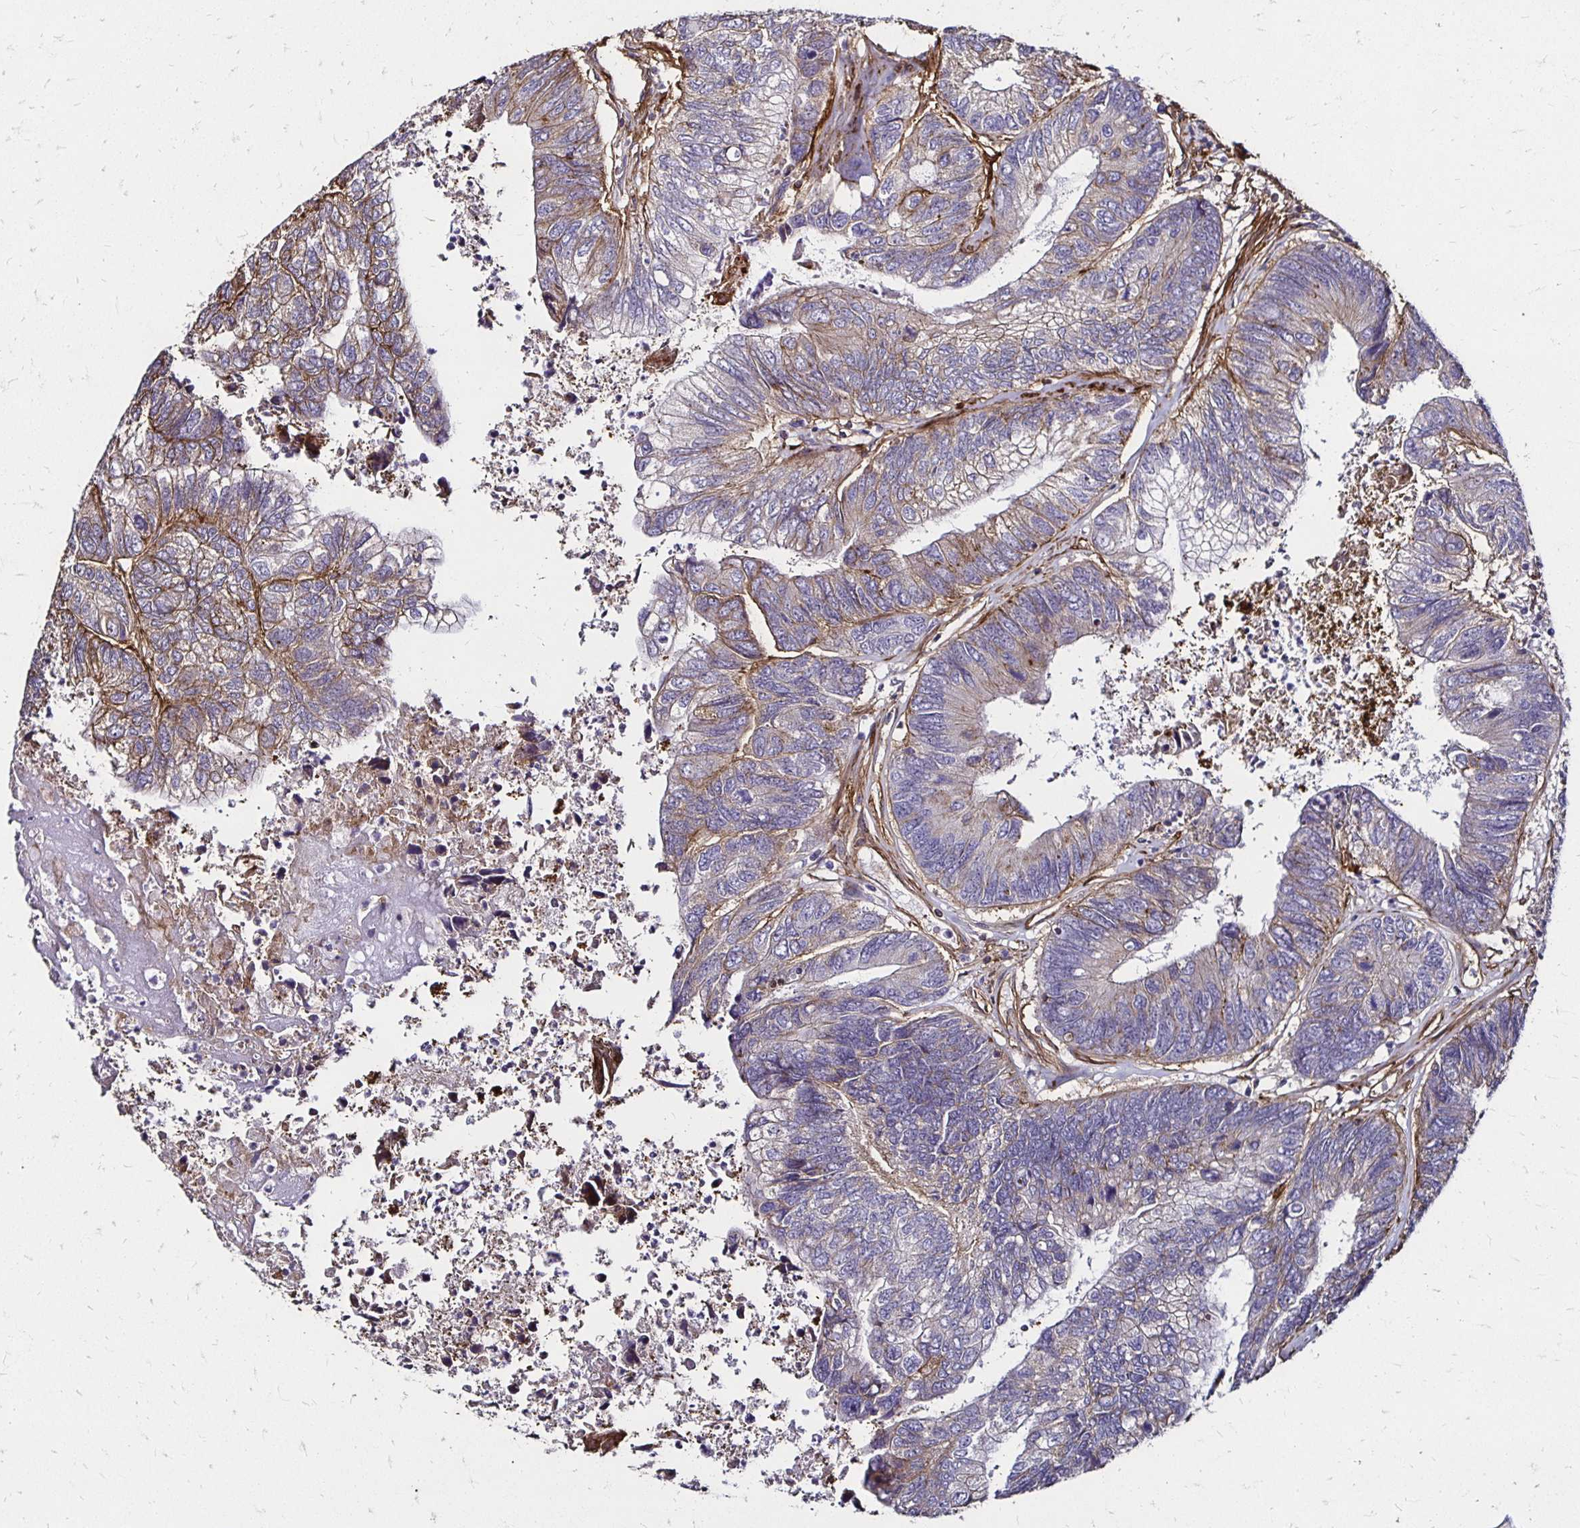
{"staining": {"intensity": "weak", "quantity": "<25%", "location": "cytoplasmic/membranous"}, "tissue": "colorectal cancer", "cell_type": "Tumor cells", "image_type": "cancer", "snomed": [{"axis": "morphology", "description": "Adenocarcinoma, NOS"}, {"axis": "topography", "description": "Colon"}], "caption": "High power microscopy photomicrograph of an immunohistochemistry (IHC) photomicrograph of adenocarcinoma (colorectal), revealing no significant expression in tumor cells.", "gene": "ITGB1", "patient": {"sex": "female", "age": 67}}